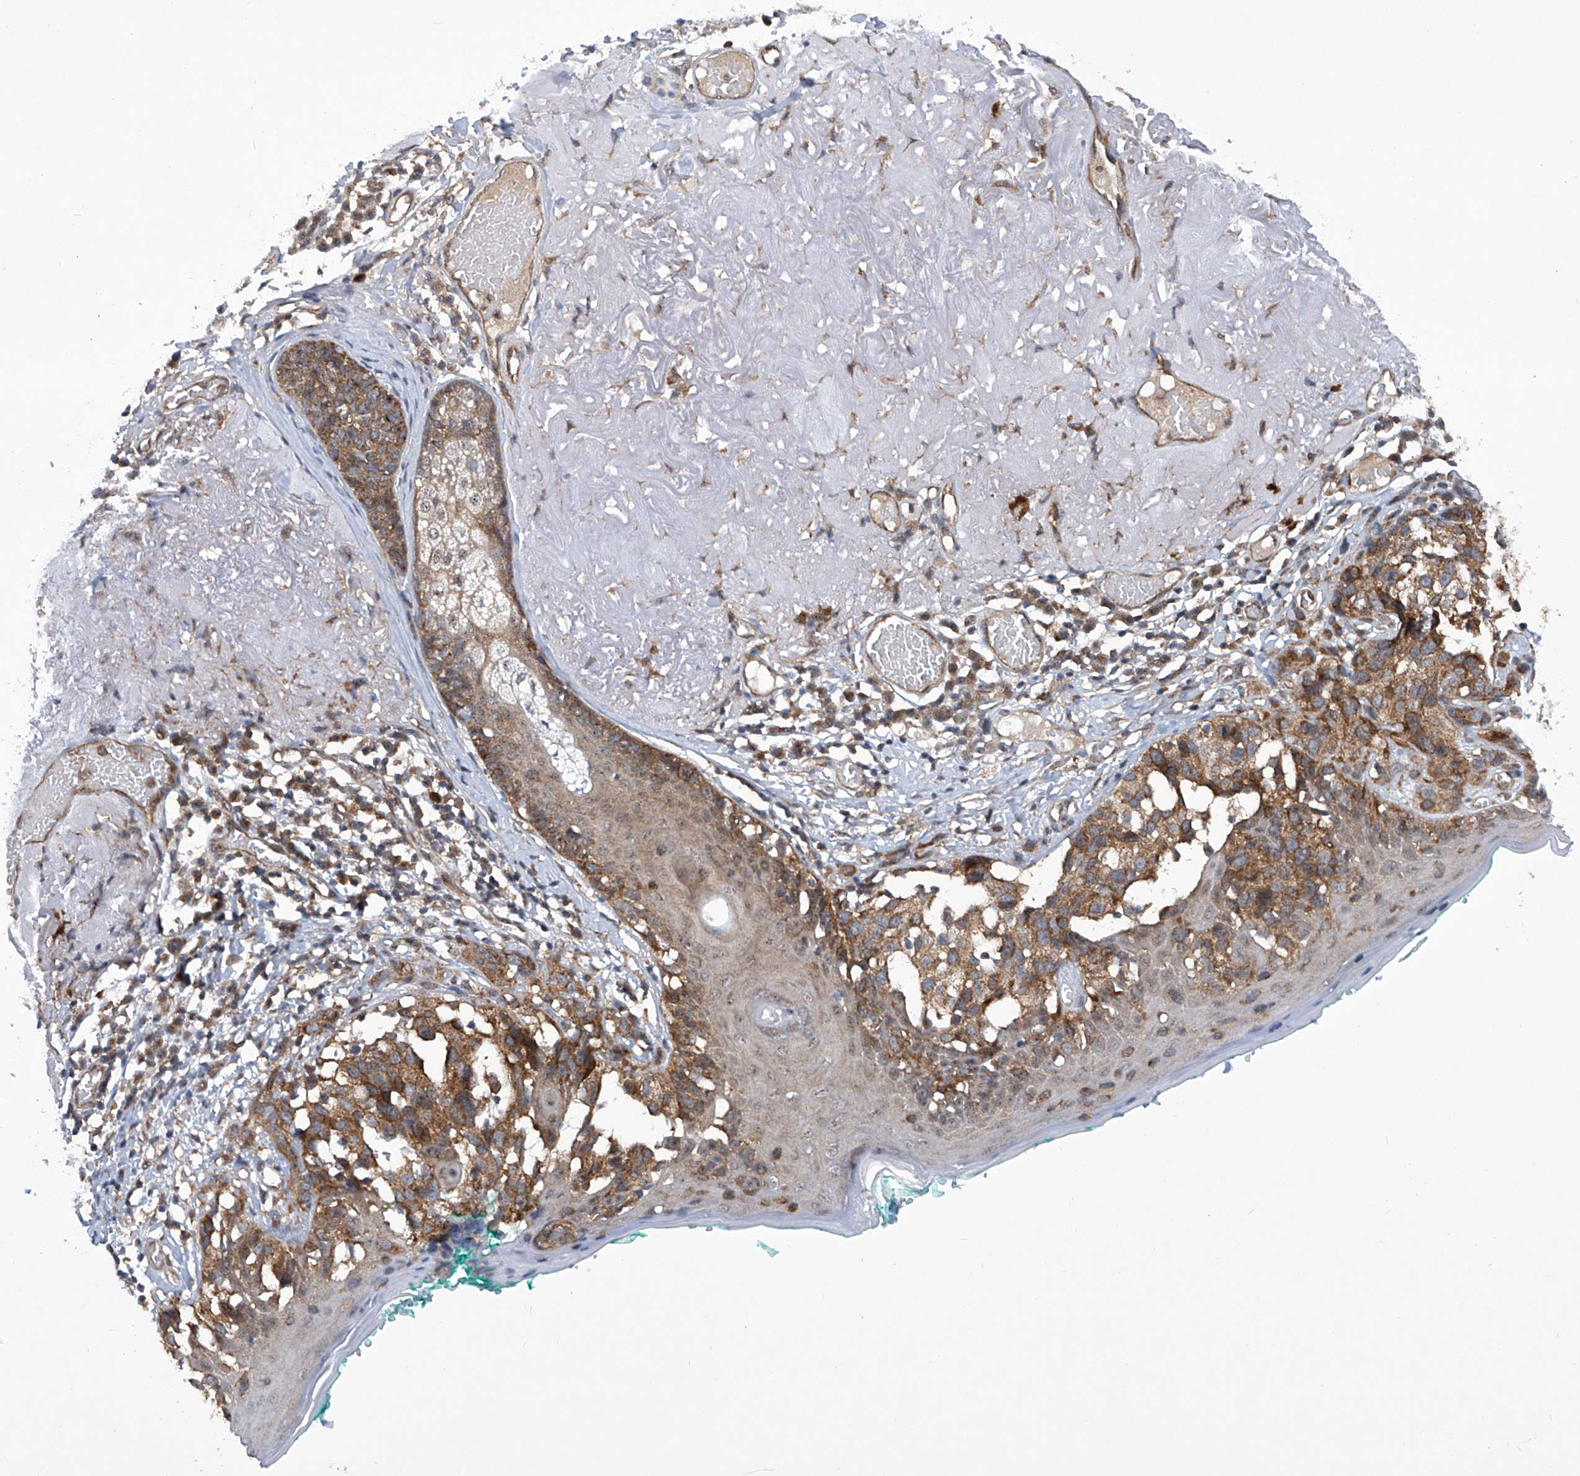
{"staining": {"intensity": "moderate", "quantity": ">75%", "location": "cytoplasmic/membranous"}, "tissue": "melanoma", "cell_type": "Tumor cells", "image_type": "cancer", "snomed": [{"axis": "morphology", "description": "Malignant melanoma in situ"}, {"axis": "morphology", "description": "Malignant melanoma, NOS"}, {"axis": "topography", "description": "Skin"}], "caption": "A histopathology image of malignant melanoma stained for a protein exhibits moderate cytoplasmic/membranous brown staining in tumor cells. (DAB = brown stain, brightfield microscopy at high magnification).", "gene": "CISH", "patient": {"sex": "female", "age": 88}}